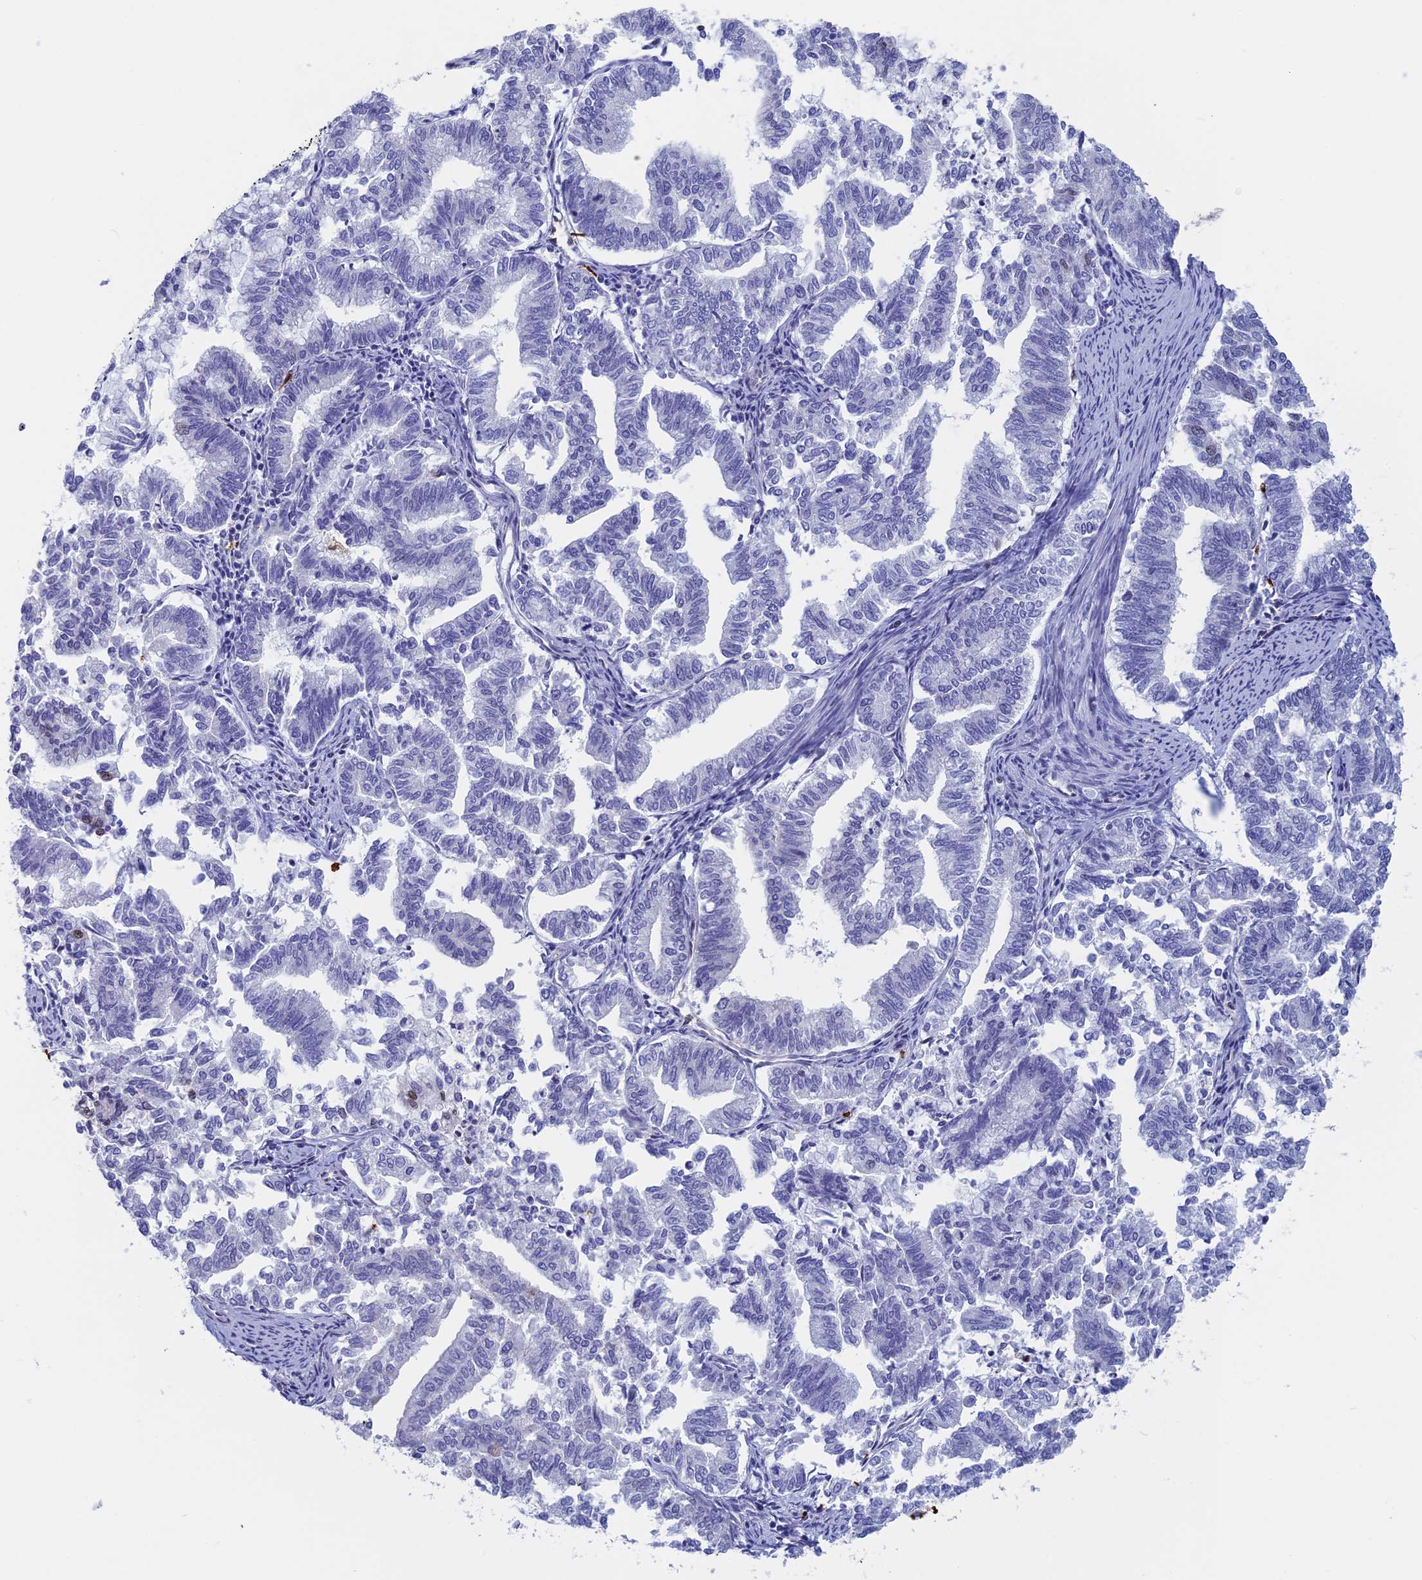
{"staining": {"intensity": "negative", "quantity": "none", "location": "none"}, "tissue": "endometrial cancer", "cell_type": "Tumor cells", "image_type": "cancer", "snomed": [{"axis": "morphology", "description": "Adenocarcinoma, NOS"}, {"axis": "topography", "description": "Endometrium"}], "caption": "Immunohistochemistry (IHC) micrograph of neoplastic tissue: human endometrial adenocarcinoma stained with DAB (3,3'-diaminobenzidine) demonstrates no significant protein expression in tumor cells.", "gene": "SLC26A1", "patient": {"sex": "female", "age": 79}}